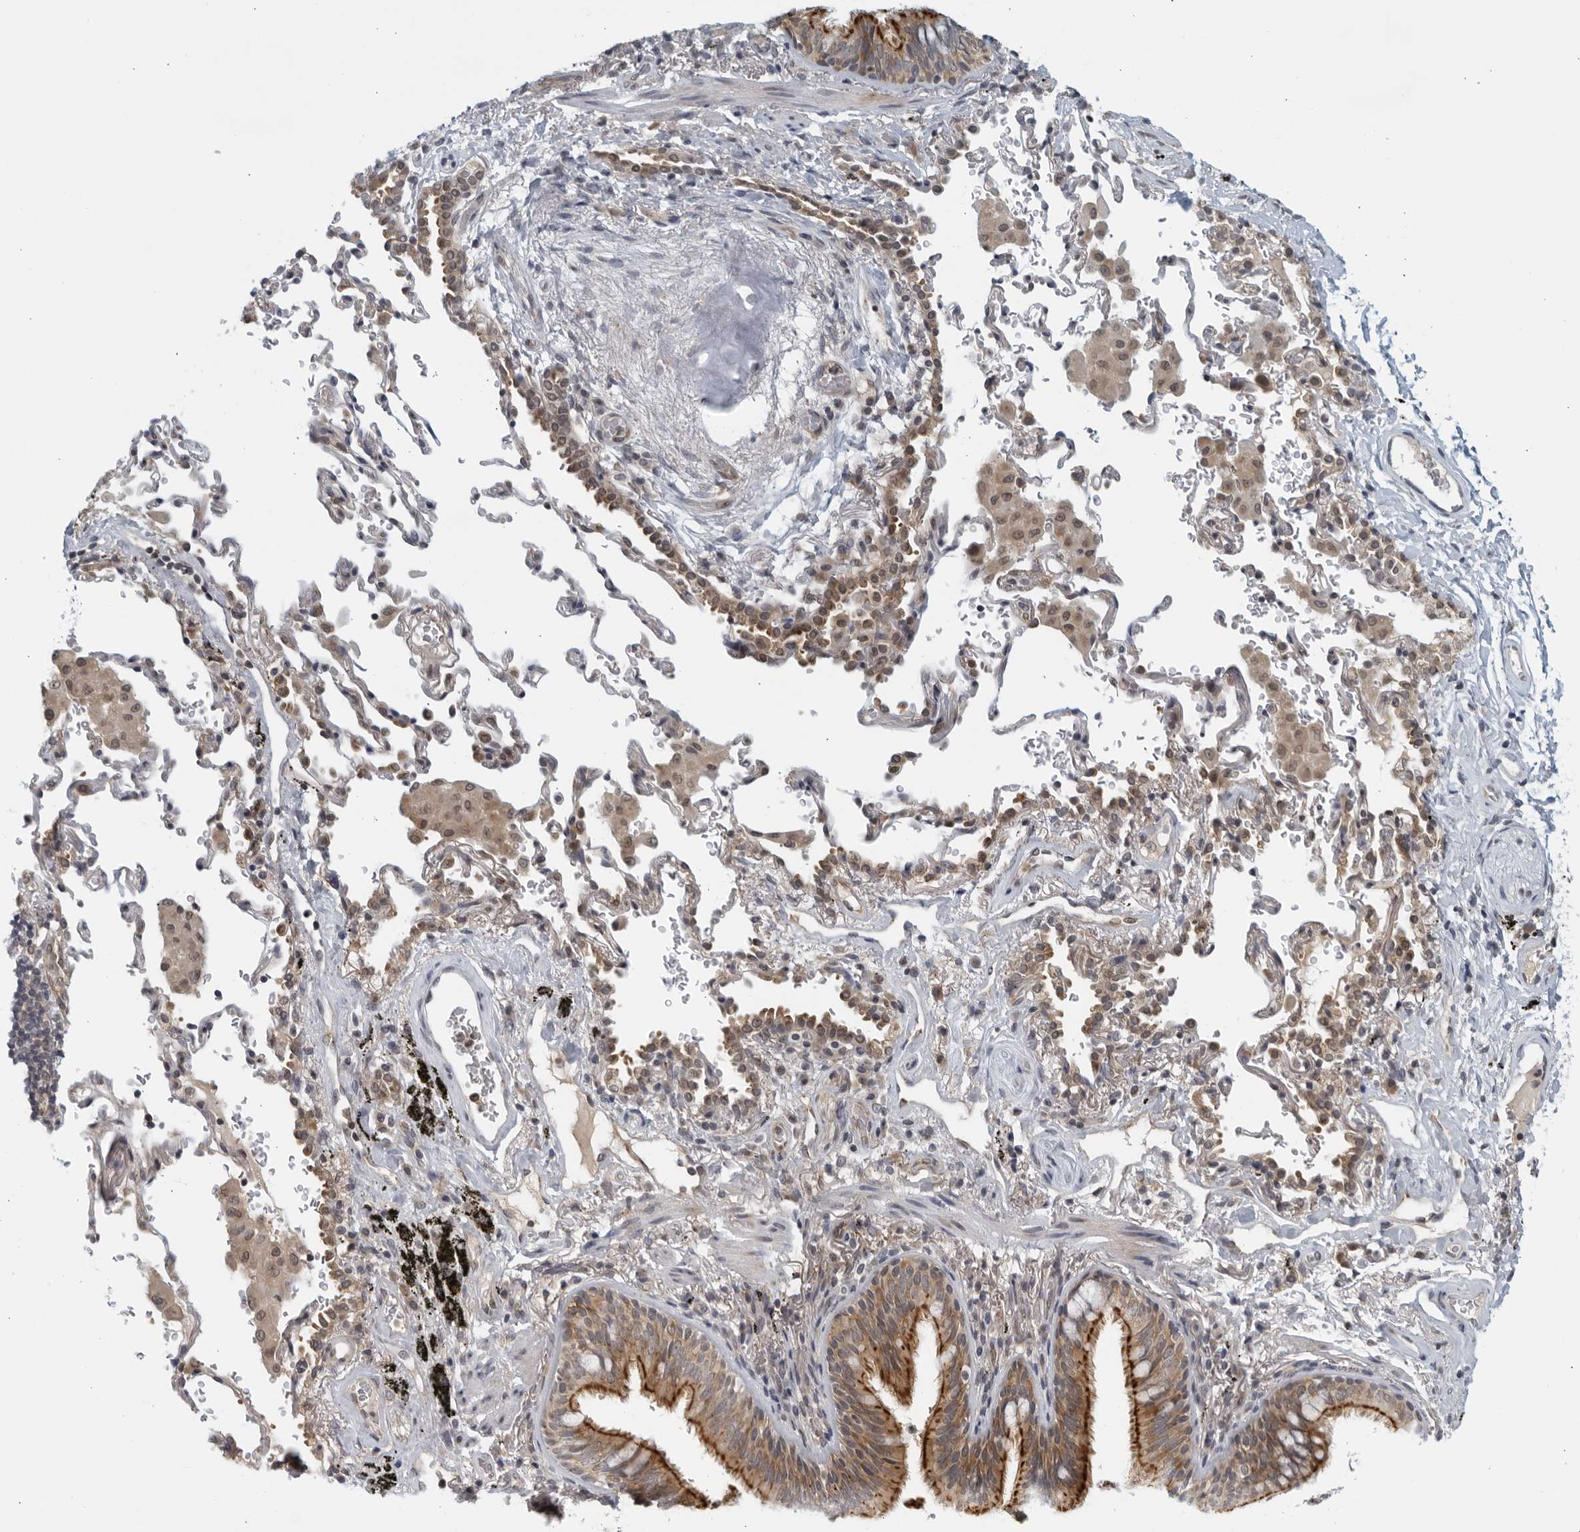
{"staining": {"intensity": "strong", "quantity": "25%-75%", "location": "cytoplasmic/membranous"}, "tissue": "bronchus", "cell_type": "Respiratory epithelial cells", "image_type": "normal", "snomed": [{"axis": "morphology", "description": "Normal tissue, NOS"}, {"axis": "morphology", "description": "Inflammation, NOS"}, {"axis": "topography", "description": "Bronchus"}], "caption": "Respiratory epithelial cells show strong cytoplasmic/membranous expression in about 25%-75% of cells in benign bronchus. (brown staining indicates protein expression, while blue staining denotes nuclei).", "gene": "RC3H1", "patient": {"sex": "male", "age": 69}}